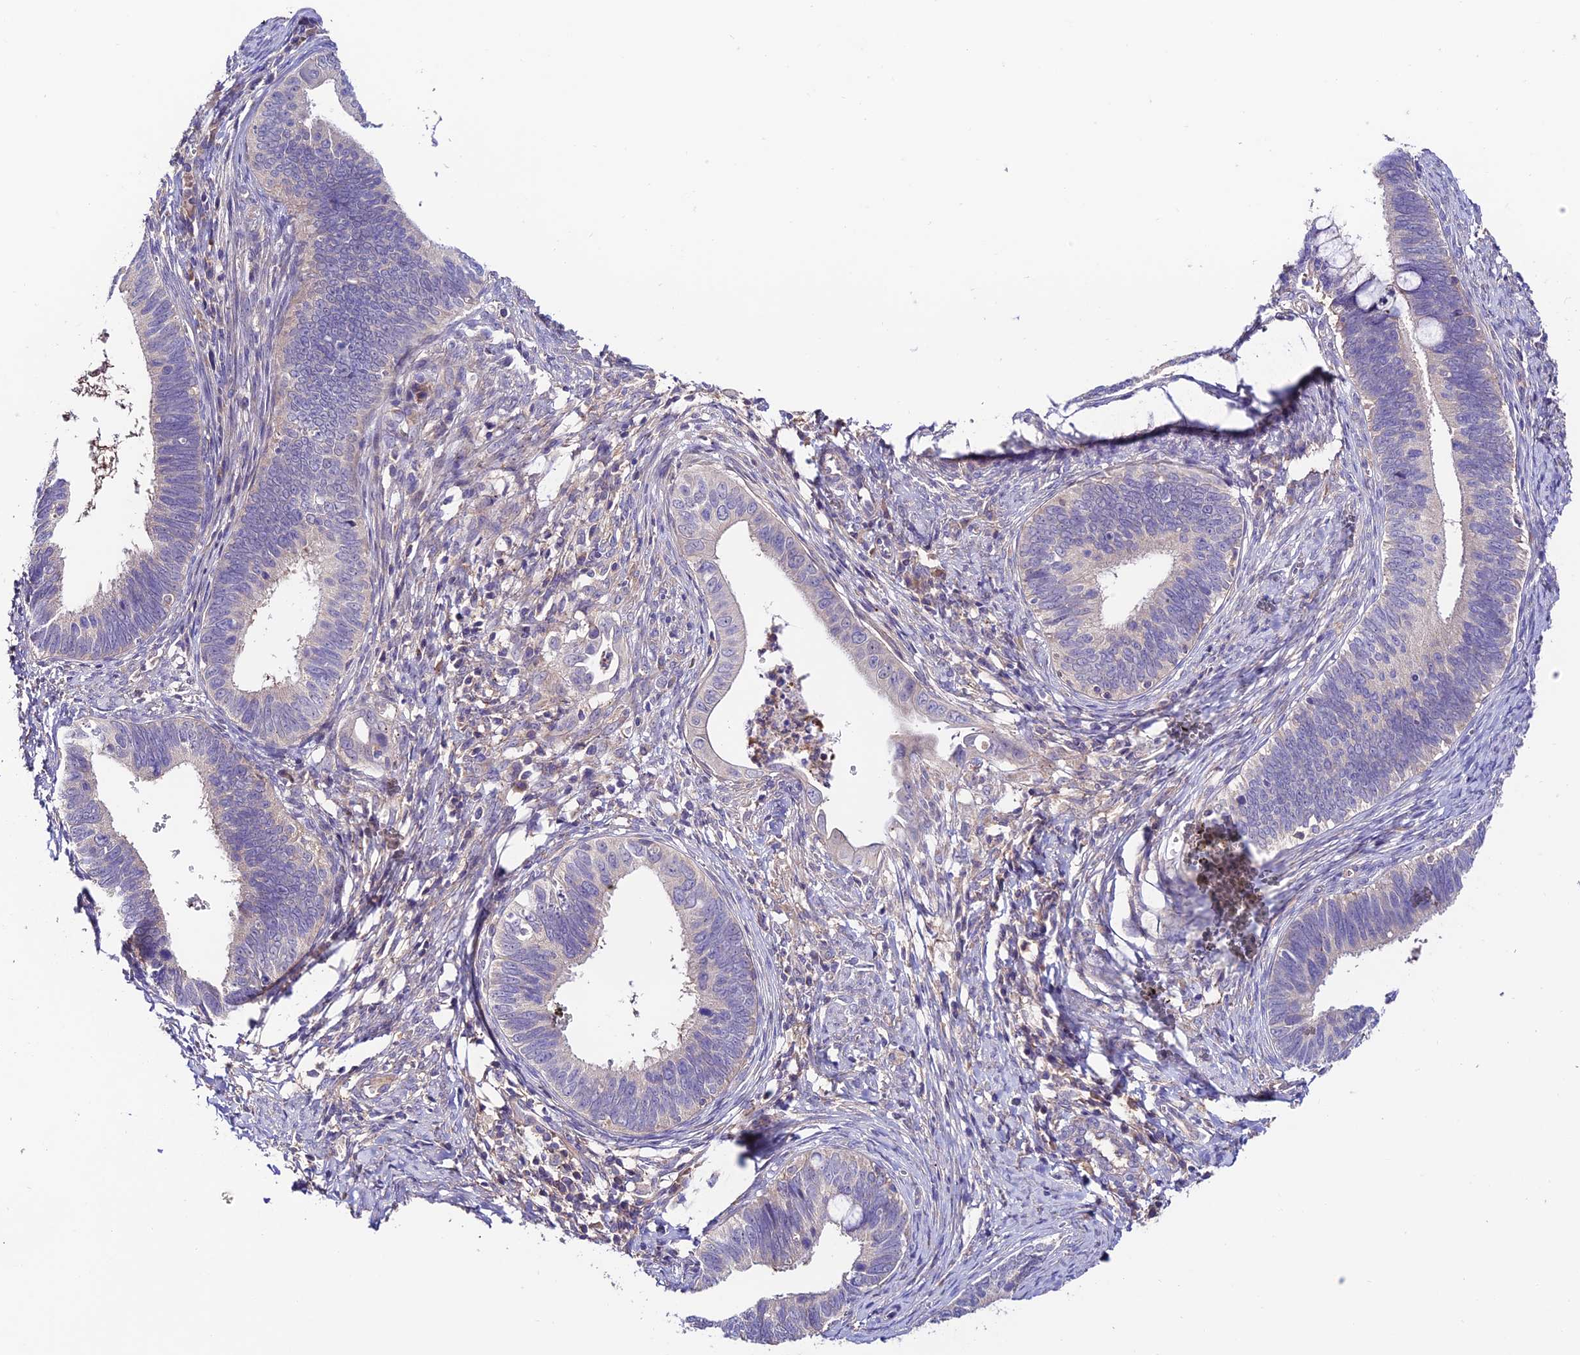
{"staining": {"intensity": "negative", "quantity": "none", "location": "none"}, "tissue": "cervical cancer", "cell_type": "Tumor cells", "image_type": "cancer", "snomed": [{"axis": "morphology", "description": "Adenocarcinoma, NOS"}, {"axis": "topography", "description": "Cervix"}], "caption": "DAB immunohistochemical staining of human cervical cancer (adenocarcinoma) demonstrates no significant positivity in tumor cells.", "gene": "BRME1", "patient": {"sex": "female", "age": 42}}